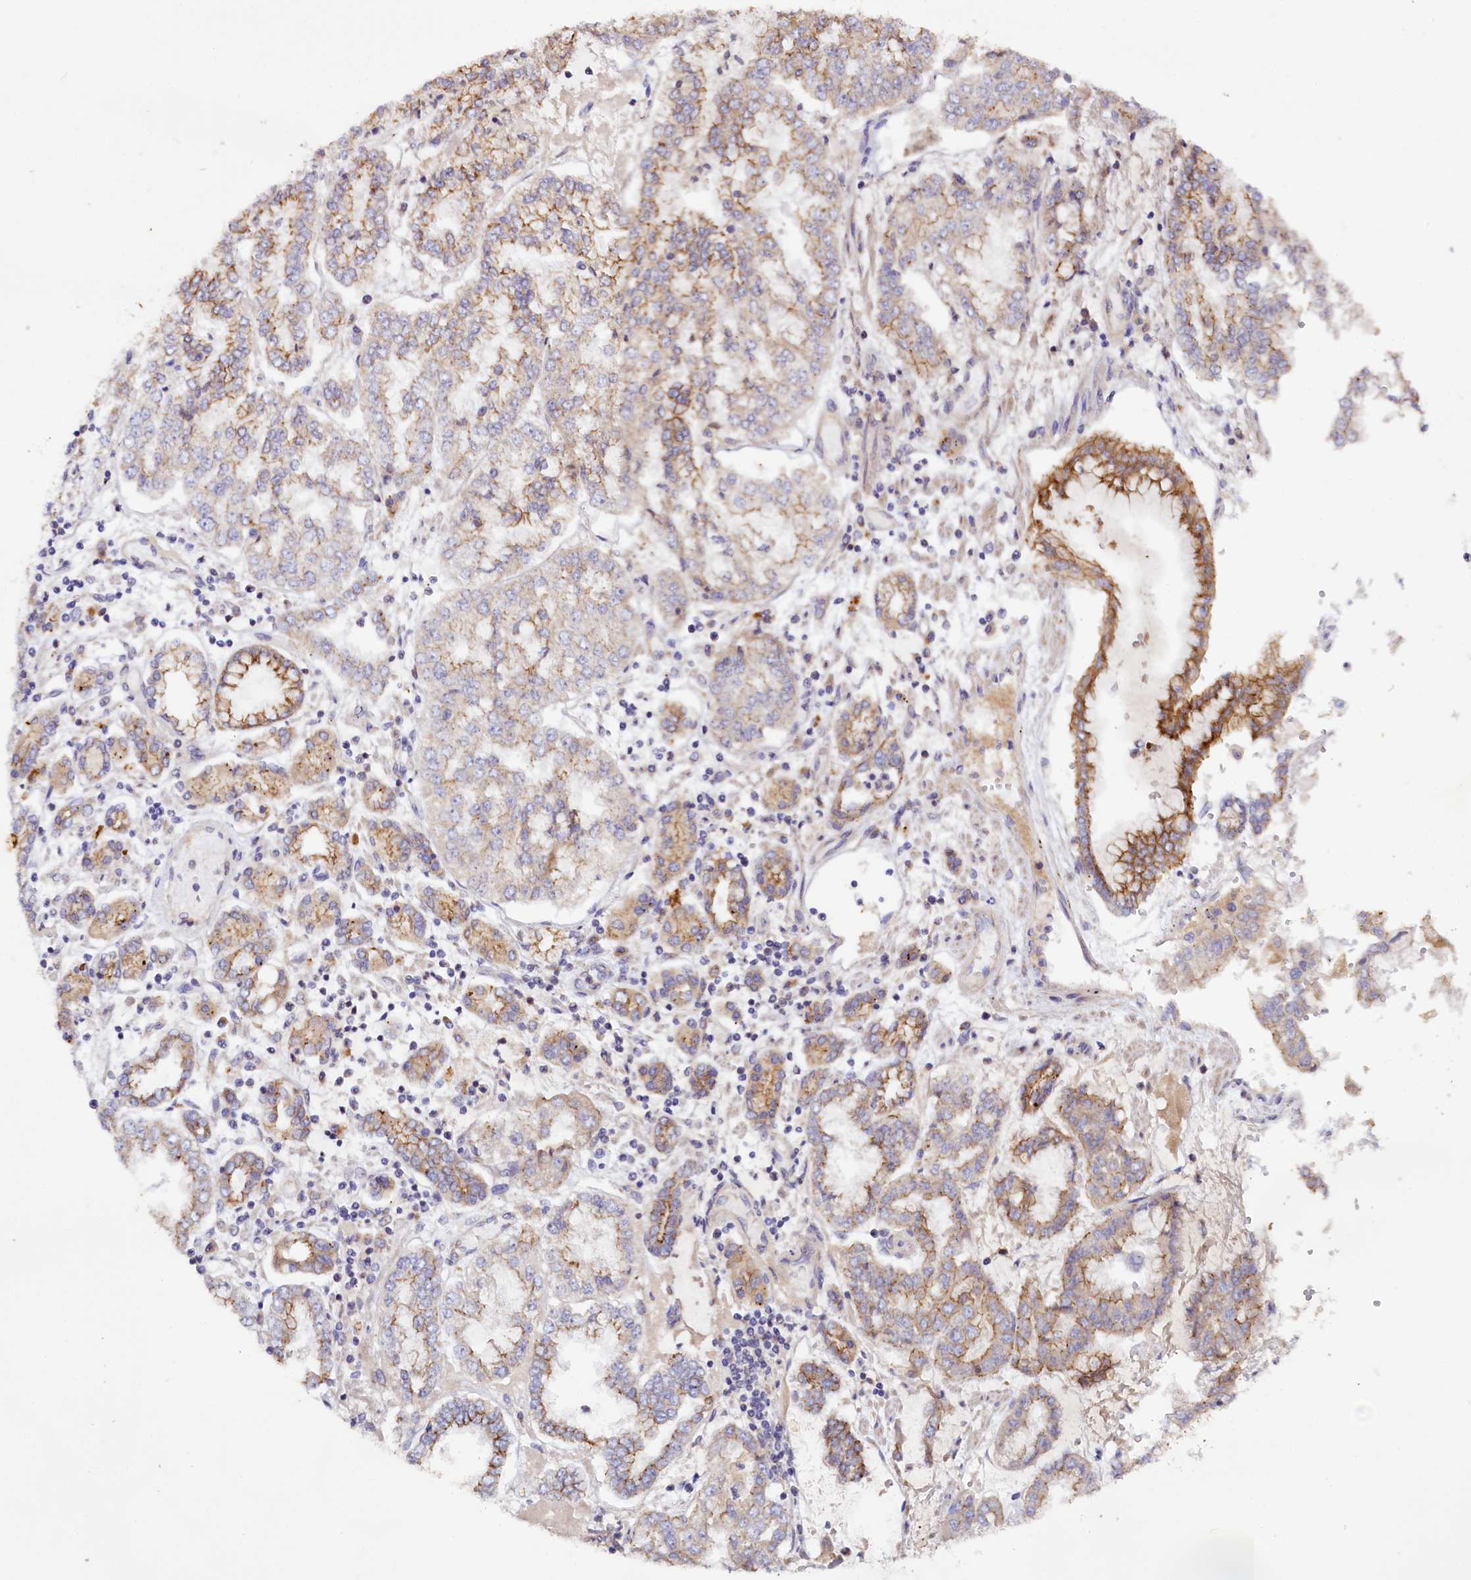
{"staining": {"intensity": "moderate", "quantity": "25%-75%", "location": "cytoplasmic/membranous"}, "tissue": "stomach cancer", "cell_type": "Tumor cells", "image_type": "cancer", "snomed": [{"axis": "morphology", "description": "Adenocarcinoma, NOS"}, {"axis": "topography", "description": "Stomach"}], "caption": "A histopathology image of human adenocarcinoma (stomach) stained for a protein demonstrates moderate cytoplasmic/membranous brown staining in tumor cells.", "gene": "SACM1L", "patient": {"sex": "male", "age": 76}}